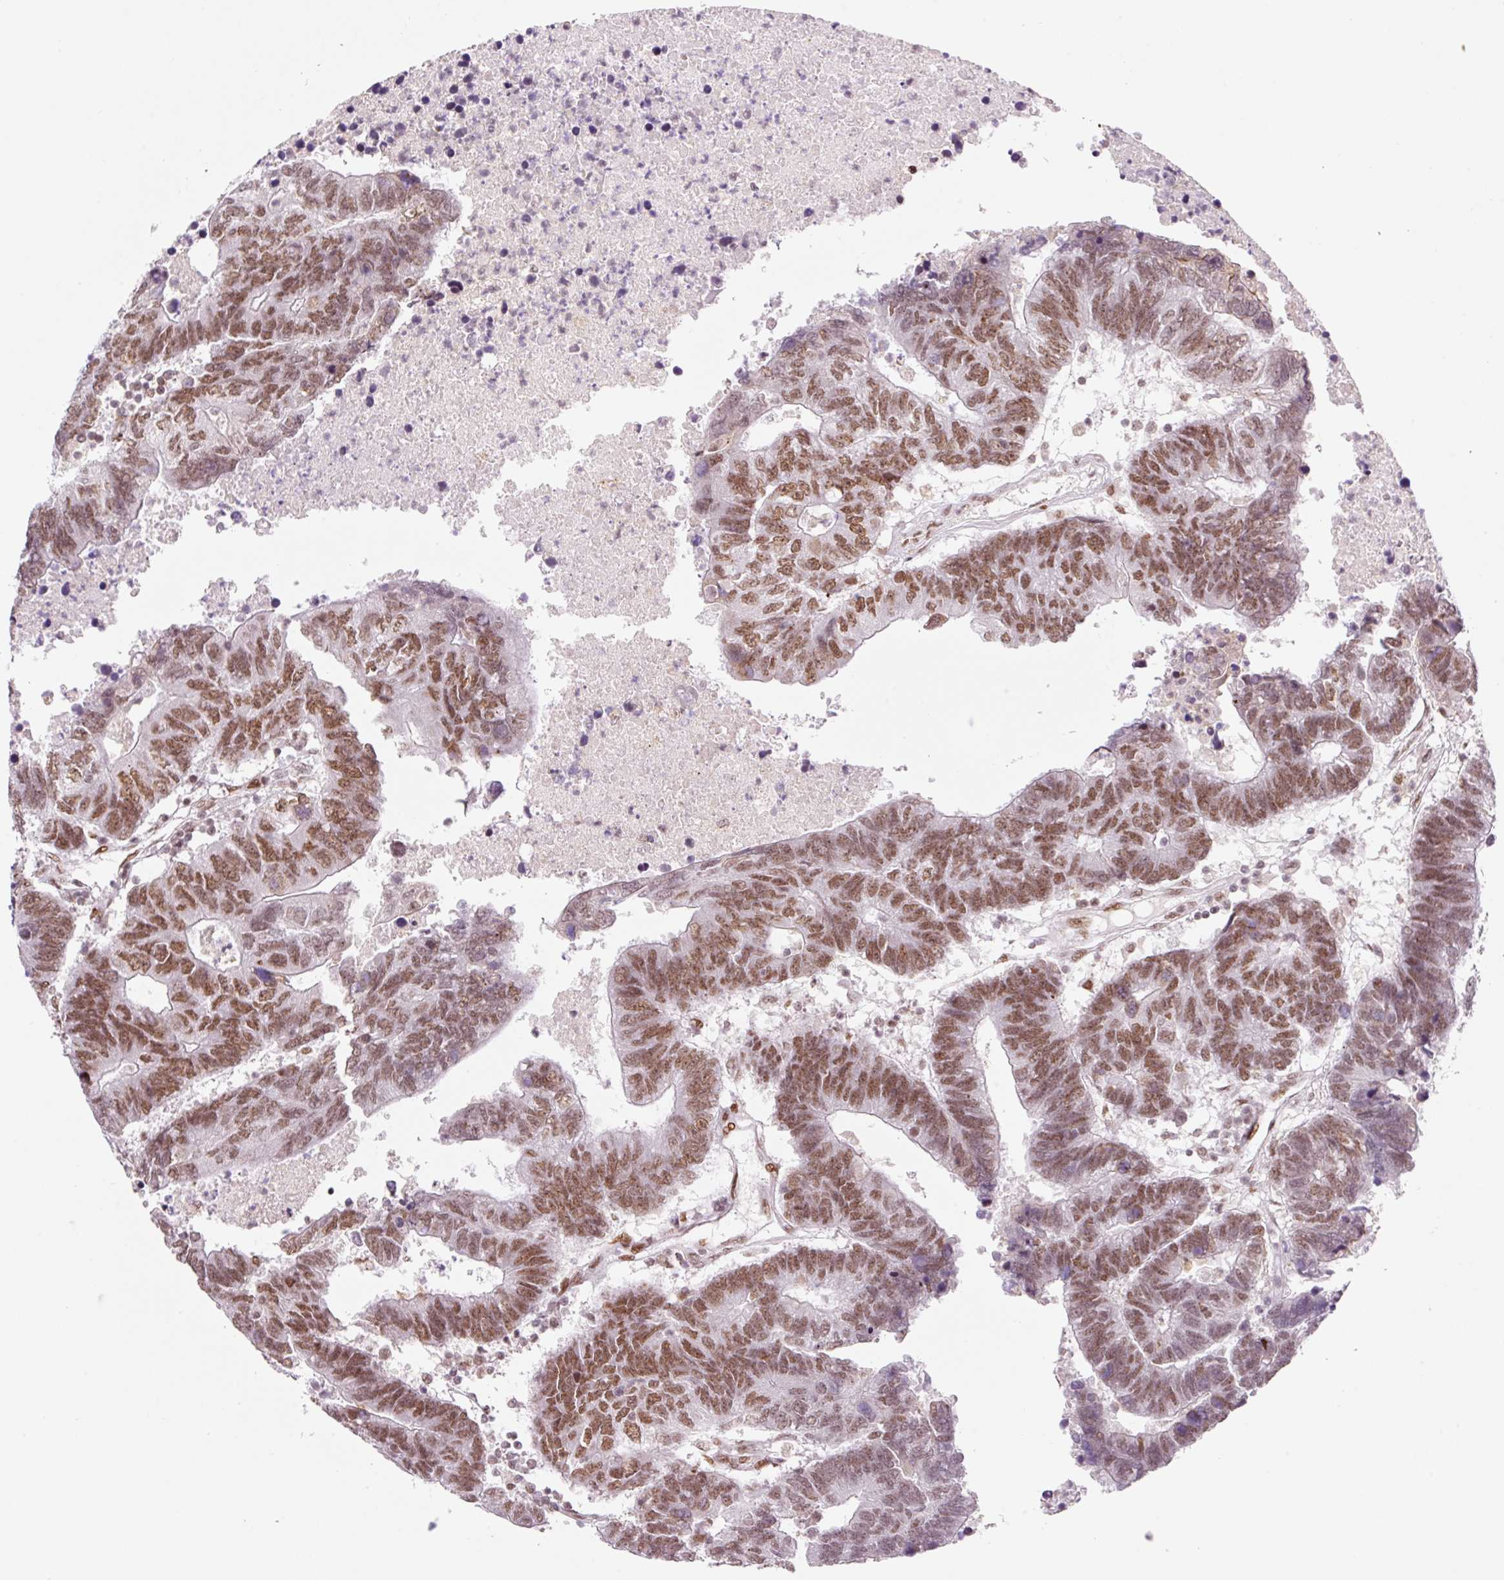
{"staining": {"intensity": "moderate", "quantity": ">75%", "location": "nuclear"}, "tissue": "colorectal cancer", "cell_type": "Tumor cells", "image_type": "cancer", "snomed": [{"axis": "morphology", "description": "Adenocarcinoma, NOS"}, {"axis": "topography", "description": "Colon"}], "caption": "Colorectal adenocarcinoma tissue reveals moderate nuclear positivity in approximately >75% of tumor cells, visualized by immunohistochemistry.", "gene": "CCNL2", "patient": {"sex": "female", "age": 48}}